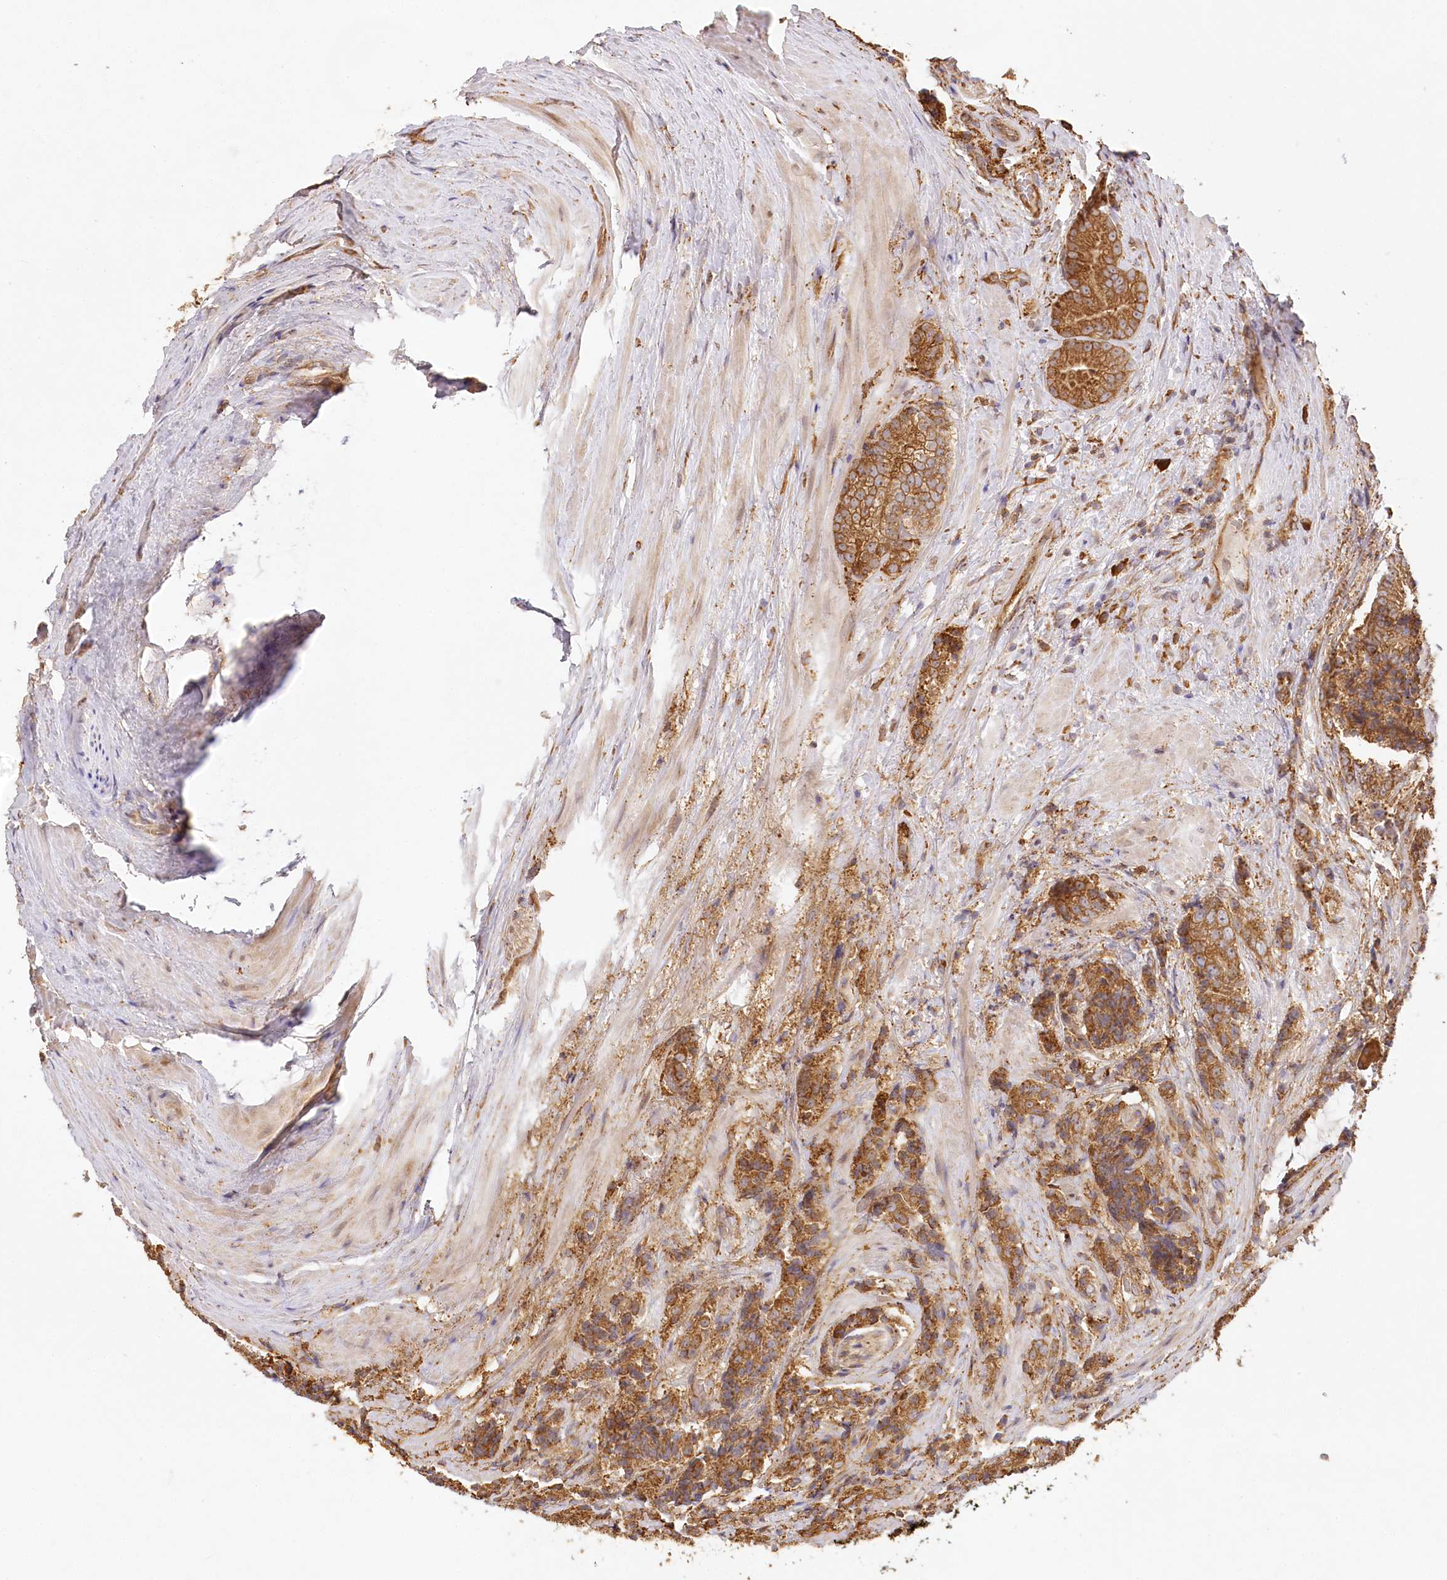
{"staining": {"intensity": "moderate", "quantity": ">75%", "location": "cytoplasmic/membranous"}, "tissue": "prostate cancer", "cell_type": "Tumor cells", "image_type": "cancer", "snomed": [{"axis": "morphology", "description": "Adenocarcinoma, High grade"}, {"axis": "topography", "description": "Prostate"}], "caption": "A histopathology image of human high-grade adenocarcinoma (prostate) stained for a protein exhibits moderate cytoplasmic/membranous brown staining in tumor cells.", "gene": "ACAP2", "patient": {"sex": "male", "age": 57}}